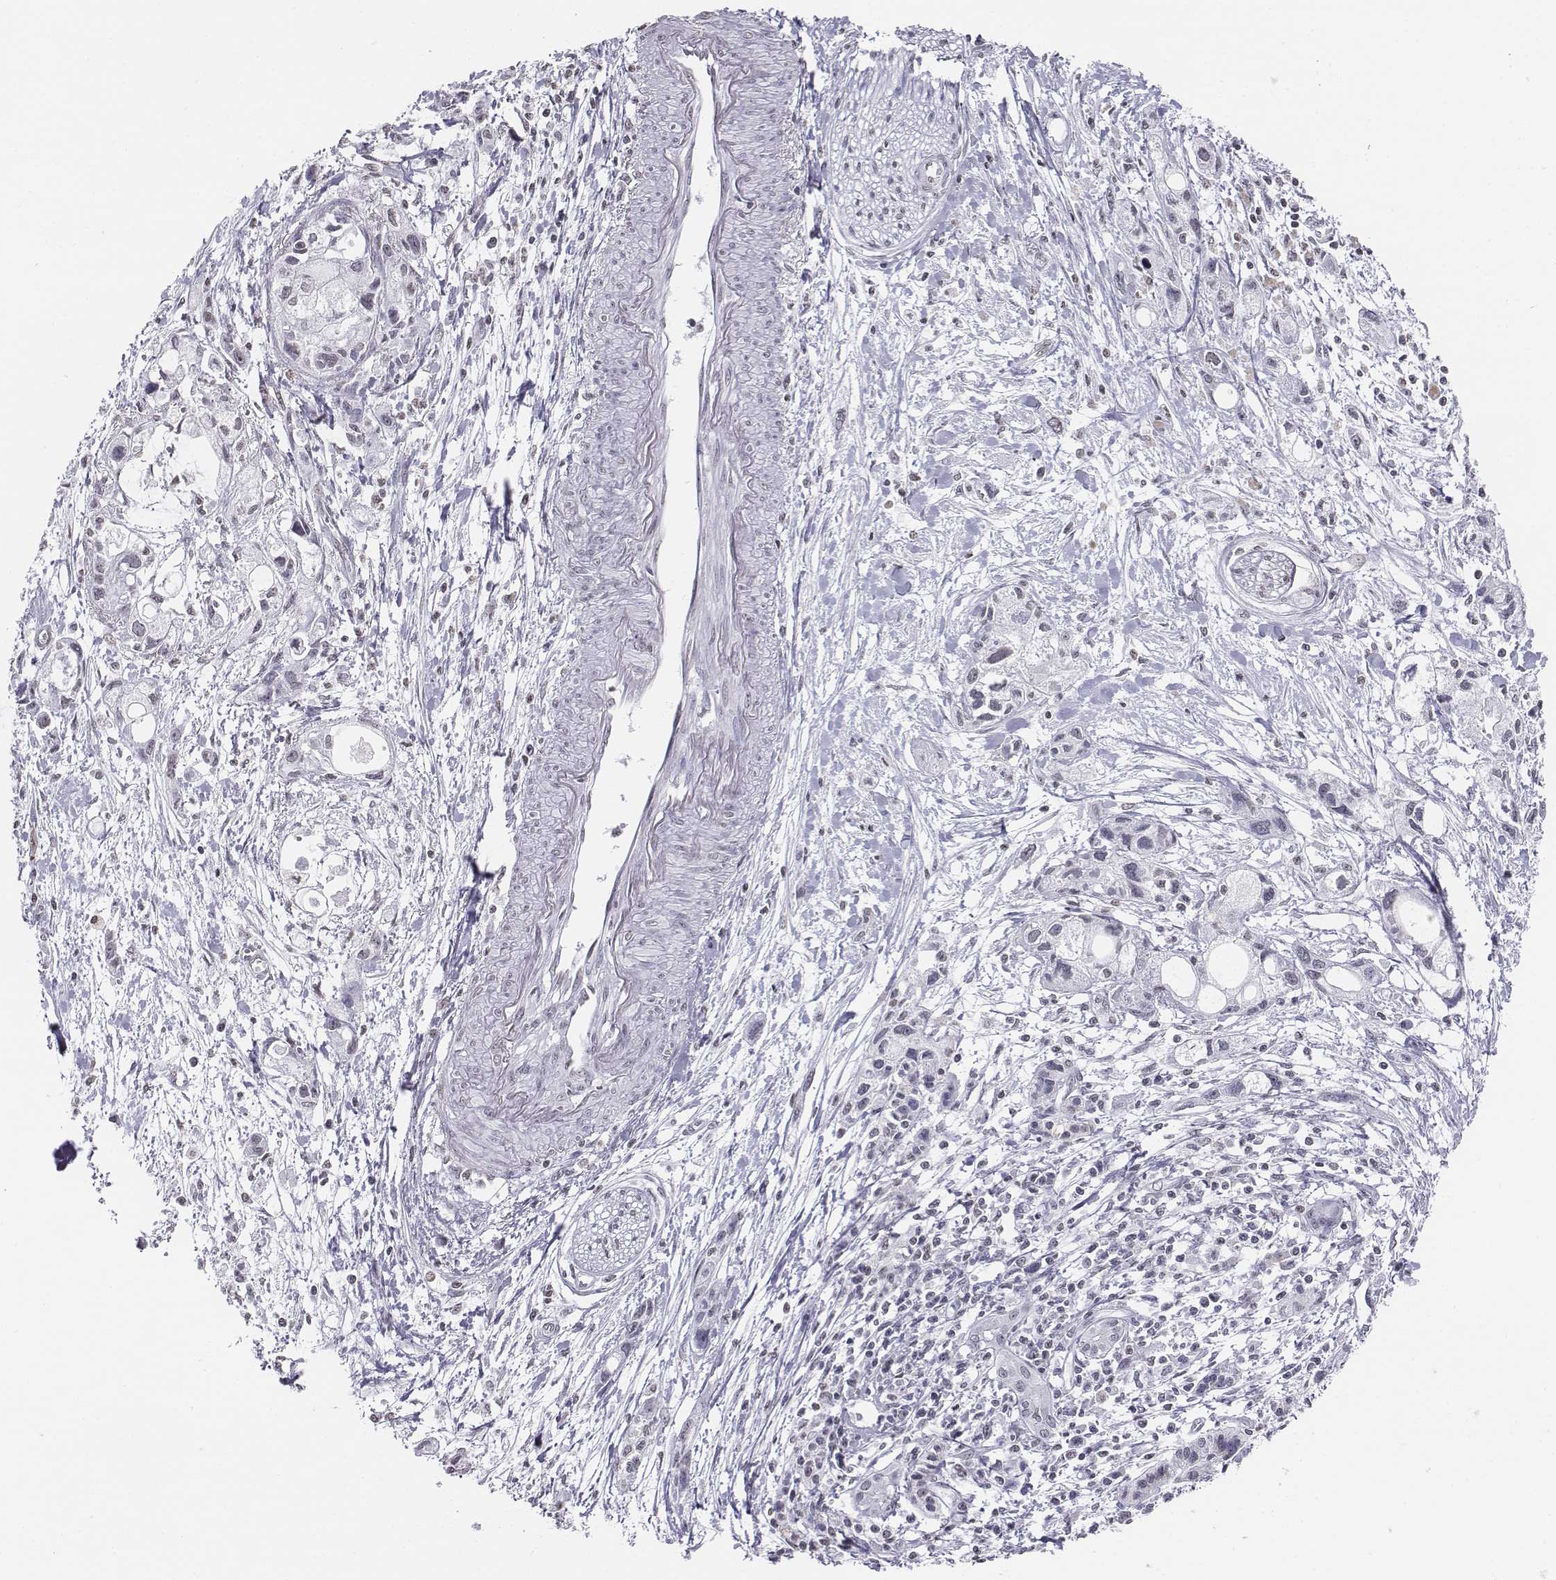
{"staining": {"intensity": "negative", "quantity": "none", "location": "none"}, "tissue": "pancreatic cancer", "cell_type": "Tumor cells", "image_type": "cancer", "snomed": [{"axis": "morphology", "description": "Adenocarcinoma, NOS"}, {"axis": "topography", "description": "Pancreas"}], "caption": "This is a image of IHC staining of adenocarcinoma (pancreatic), which shows no staining in tumor cells. (Immunohistochemistry (ihc), brightfield microscopy, high magnification).", "gene": "BARHL1", "patient": {"sex": "female", "age": 61}}